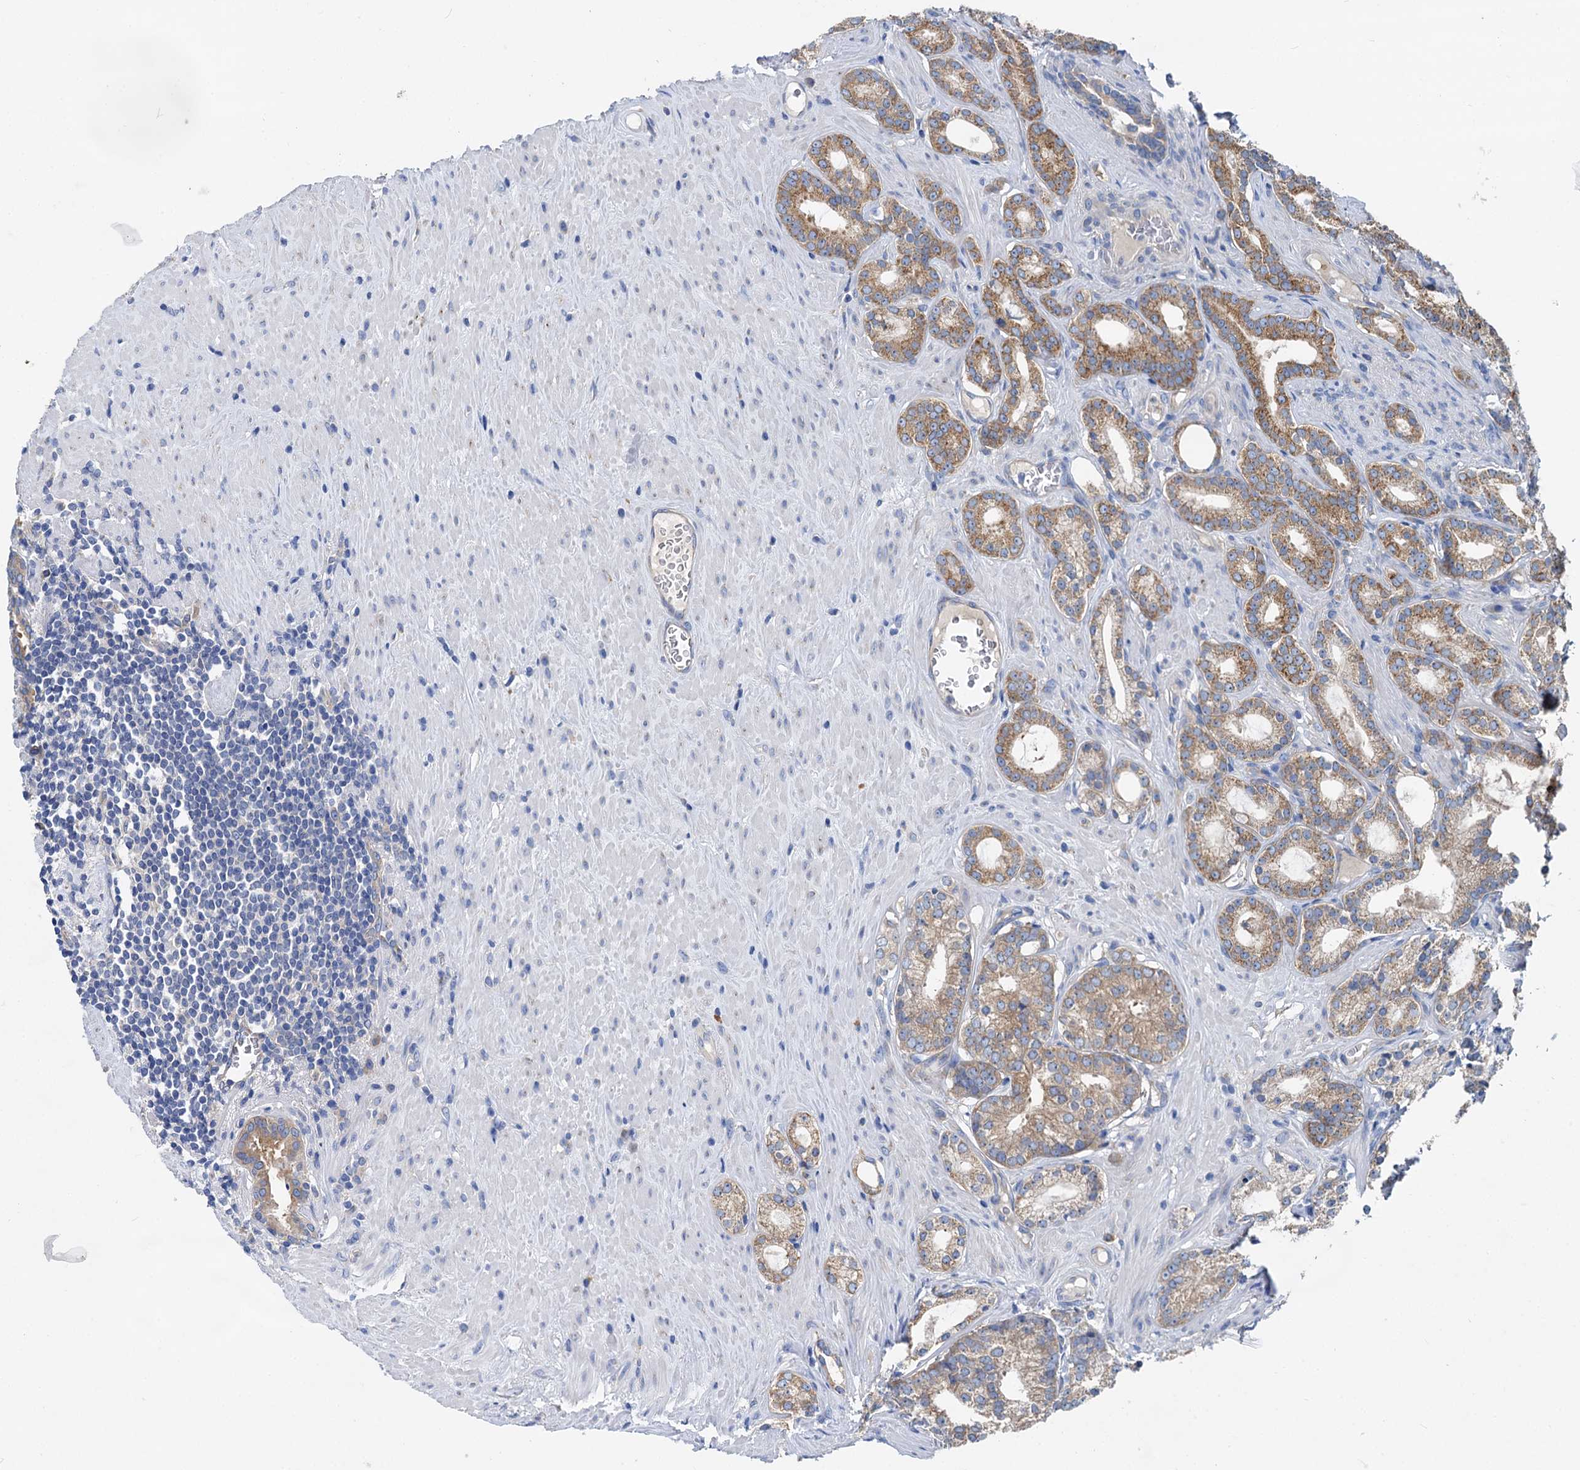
{"staining": {"intensity": "moderate", "quantity": ">75%", "location": "cytoplasmic/membranous"}, "tissue": "prostate cancer", "cell_type": "Tumor cells", "image_type": "cancer", "snomed": [{"axis": "morphology", "description": "Adenocarcinoma, Low grade"}, {"axis": "topography", "description": "Prostate"}], "caption": "Protein staining of prostate low-grade adenocarcinoma tissue demonstrates moderate cytoplasmic/membranous positivity in approximately >75% of tumor cells. (IHC, brightfield microscopy, high magnification).", "gene": "QARS1", "patient": {"sex": "male", "age": 71}}